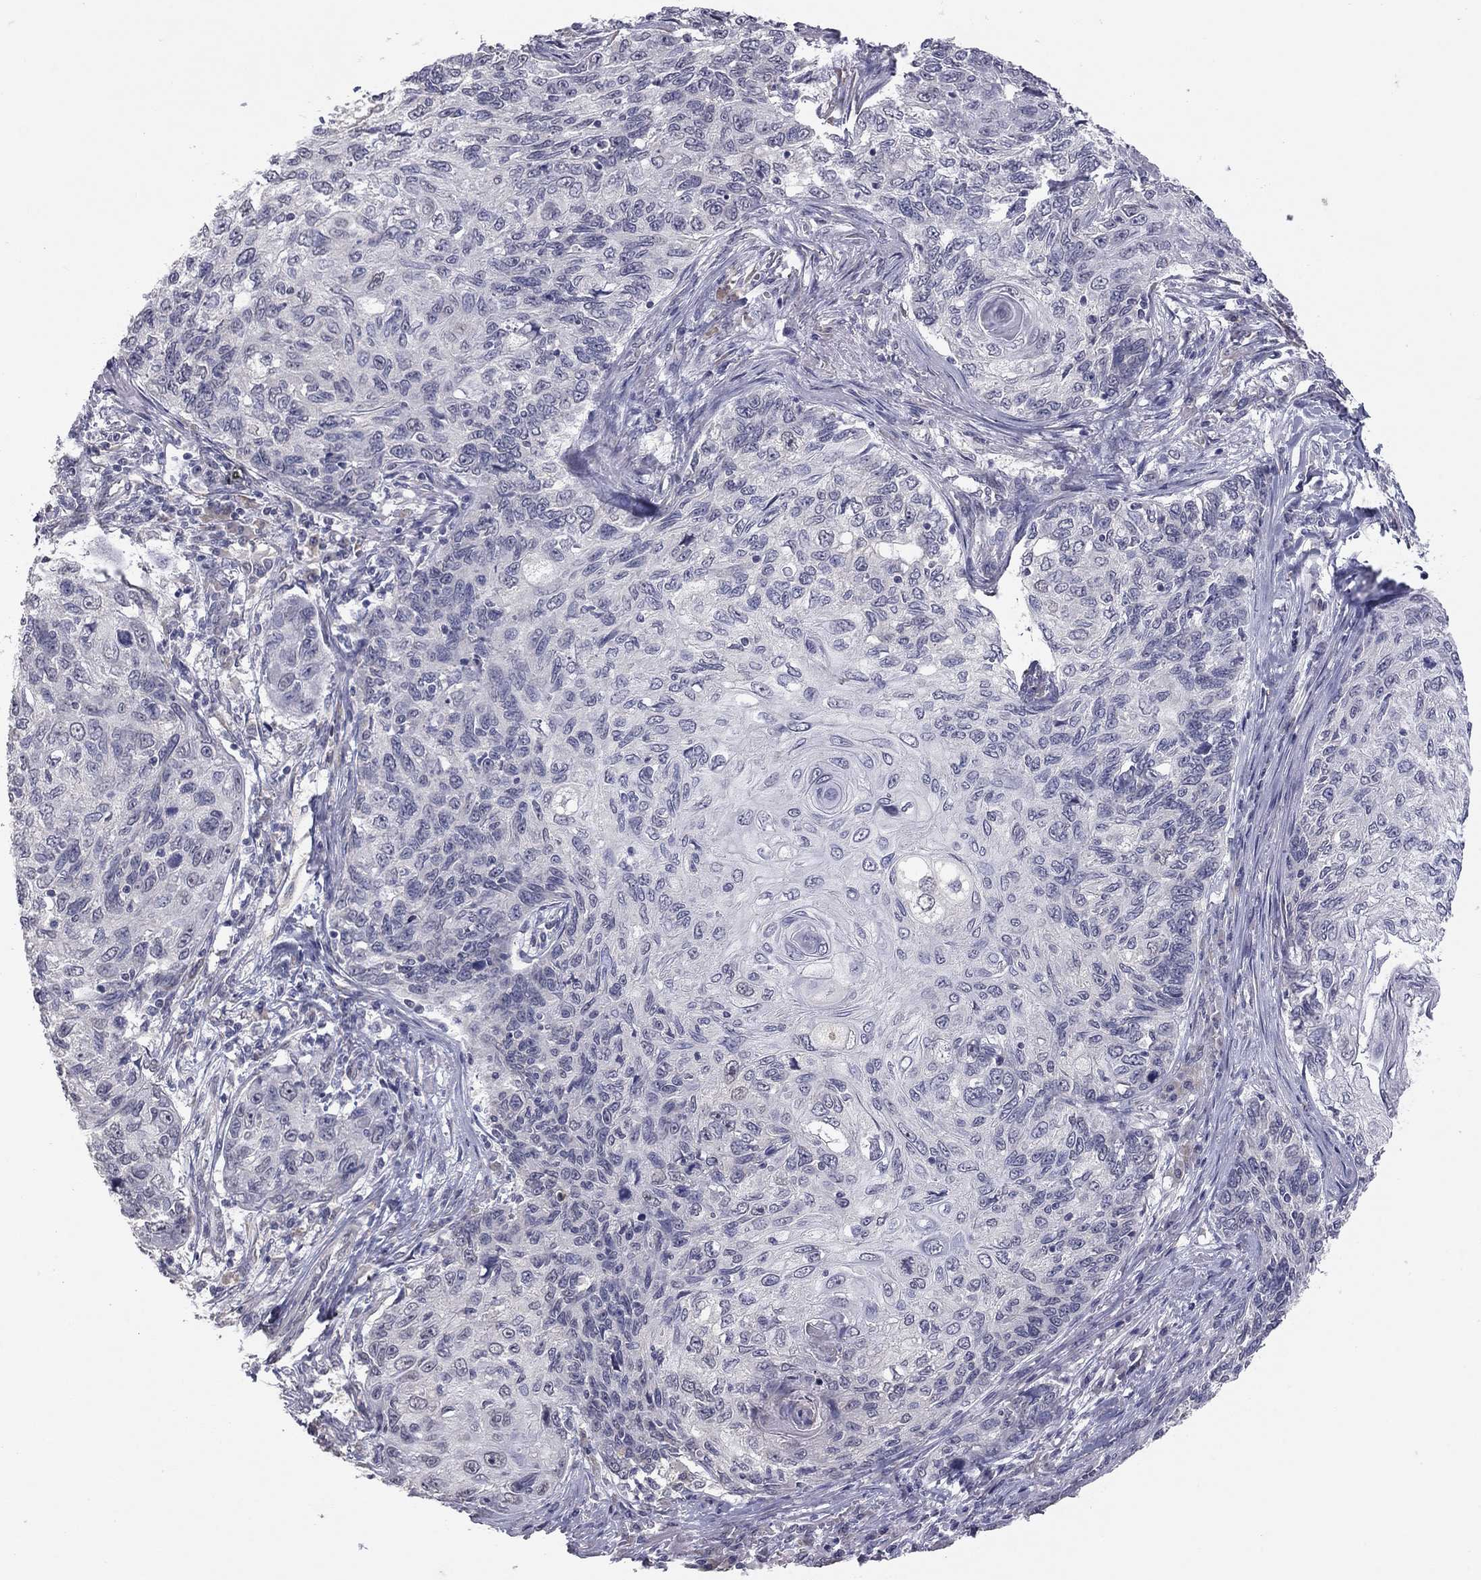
{"staining": {"intensity": "negative", "quantity": "none", "location": "none"}, "tissue": "skin cancer", "cell_type": "Tumor cells", "image_type": "cancer", "snomed": [{"axis": "morphology", "description": "Squamous cell carcinoma, NOS"}, {"axis": "topography", "description": "Skin"}], "caption": "Protein analysis of skin cancer (squamous cell carcinoma) displays no significant expression in tumor cells.", "gene": "PRRT2", "patient": {"sex": "male", "age": 92}}